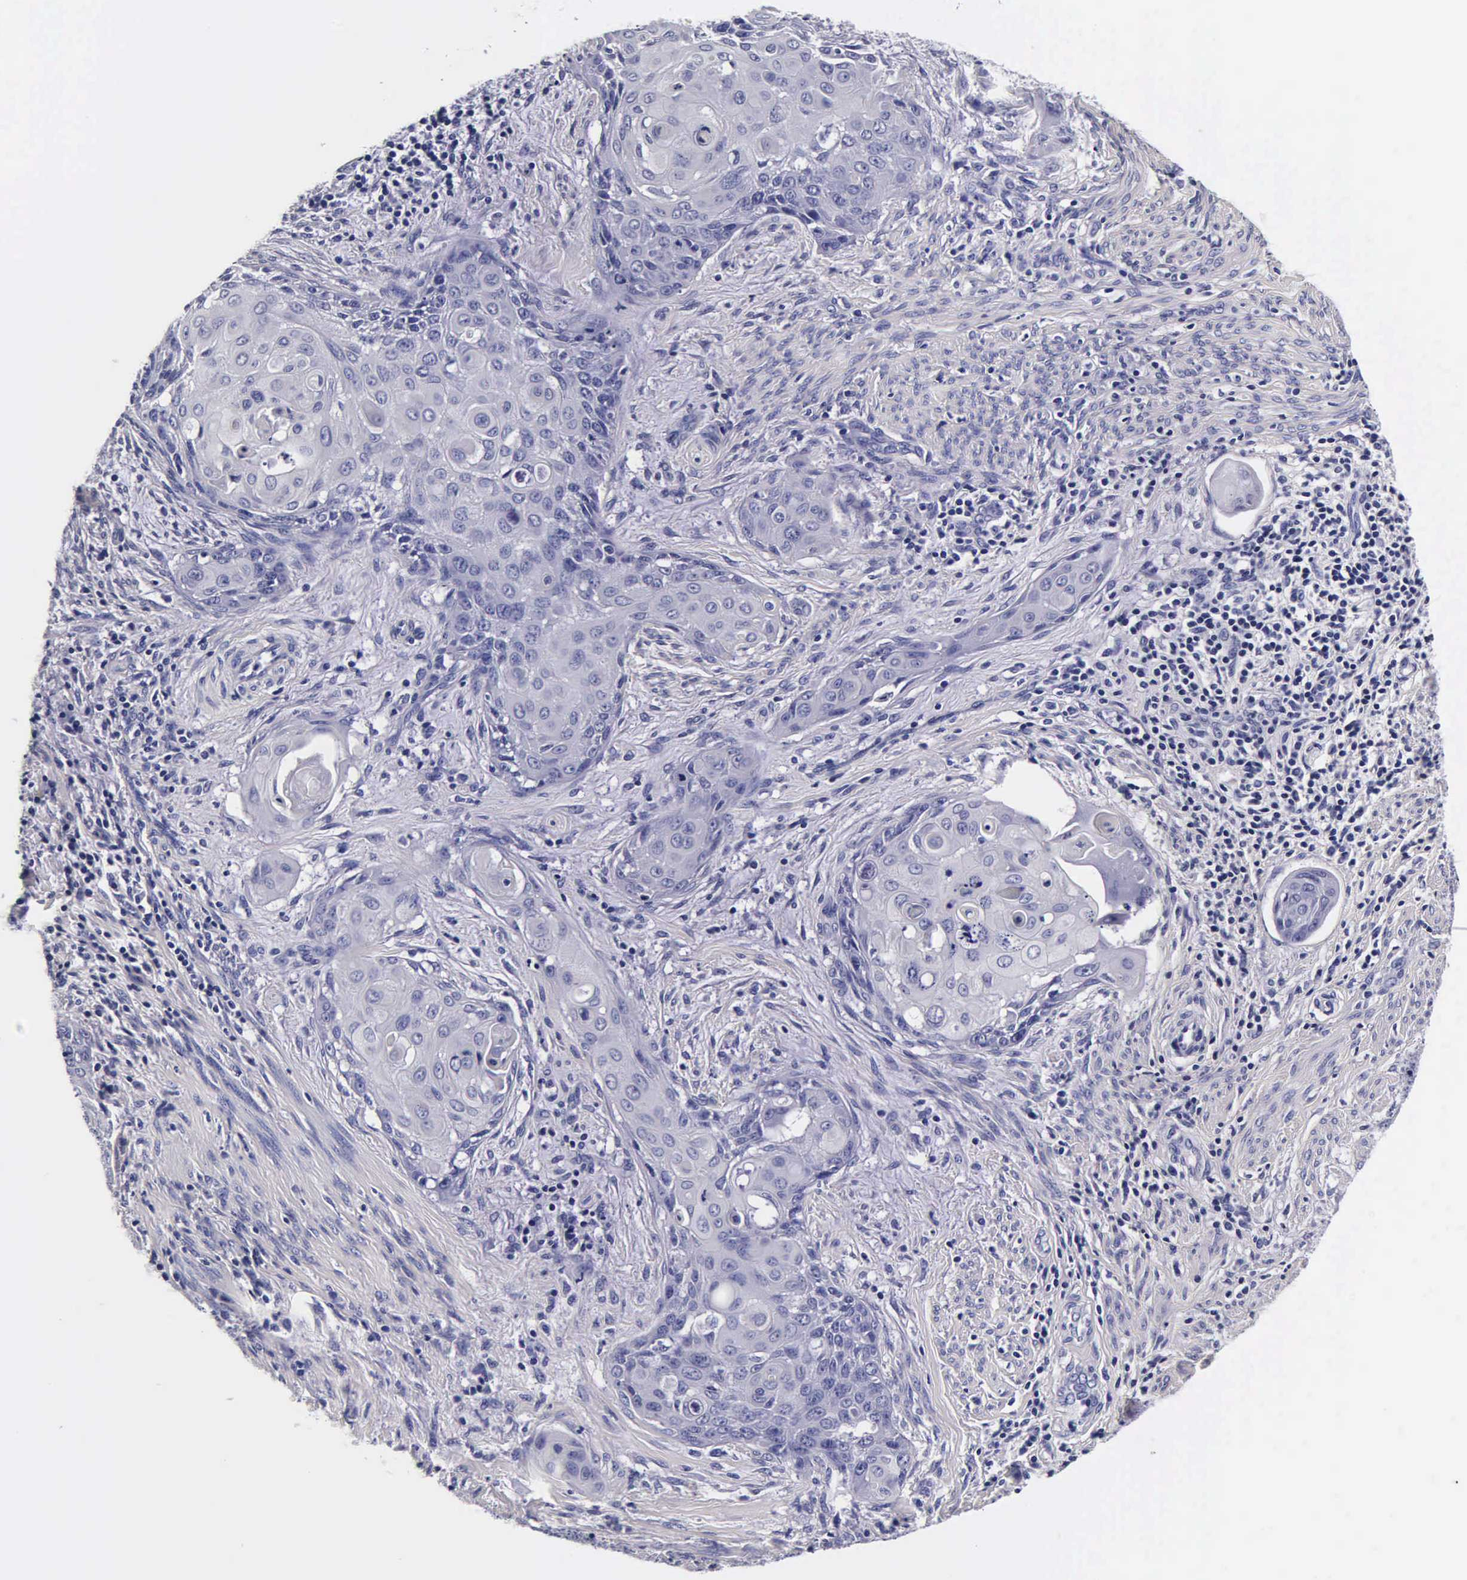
{"staining": {"intensity": "negative", "quantity": "none", "location": "none"}, "tissue": "cervical cancer", "cell_type": "Tumor cells", "image_type": "cancer", "snomed": [{"axis": "morphology", "description": "Squamous cell carcinoma, NOS"}, {"axis": "topography", "description": "Cervix"}], "caption": "Photomicrograph shows no significant protein positivity in tumor cells of cervical cancer (squamous cell carcinoma).", "gene": "IAPP", "patient": {"sex": "female", "age": 33}}